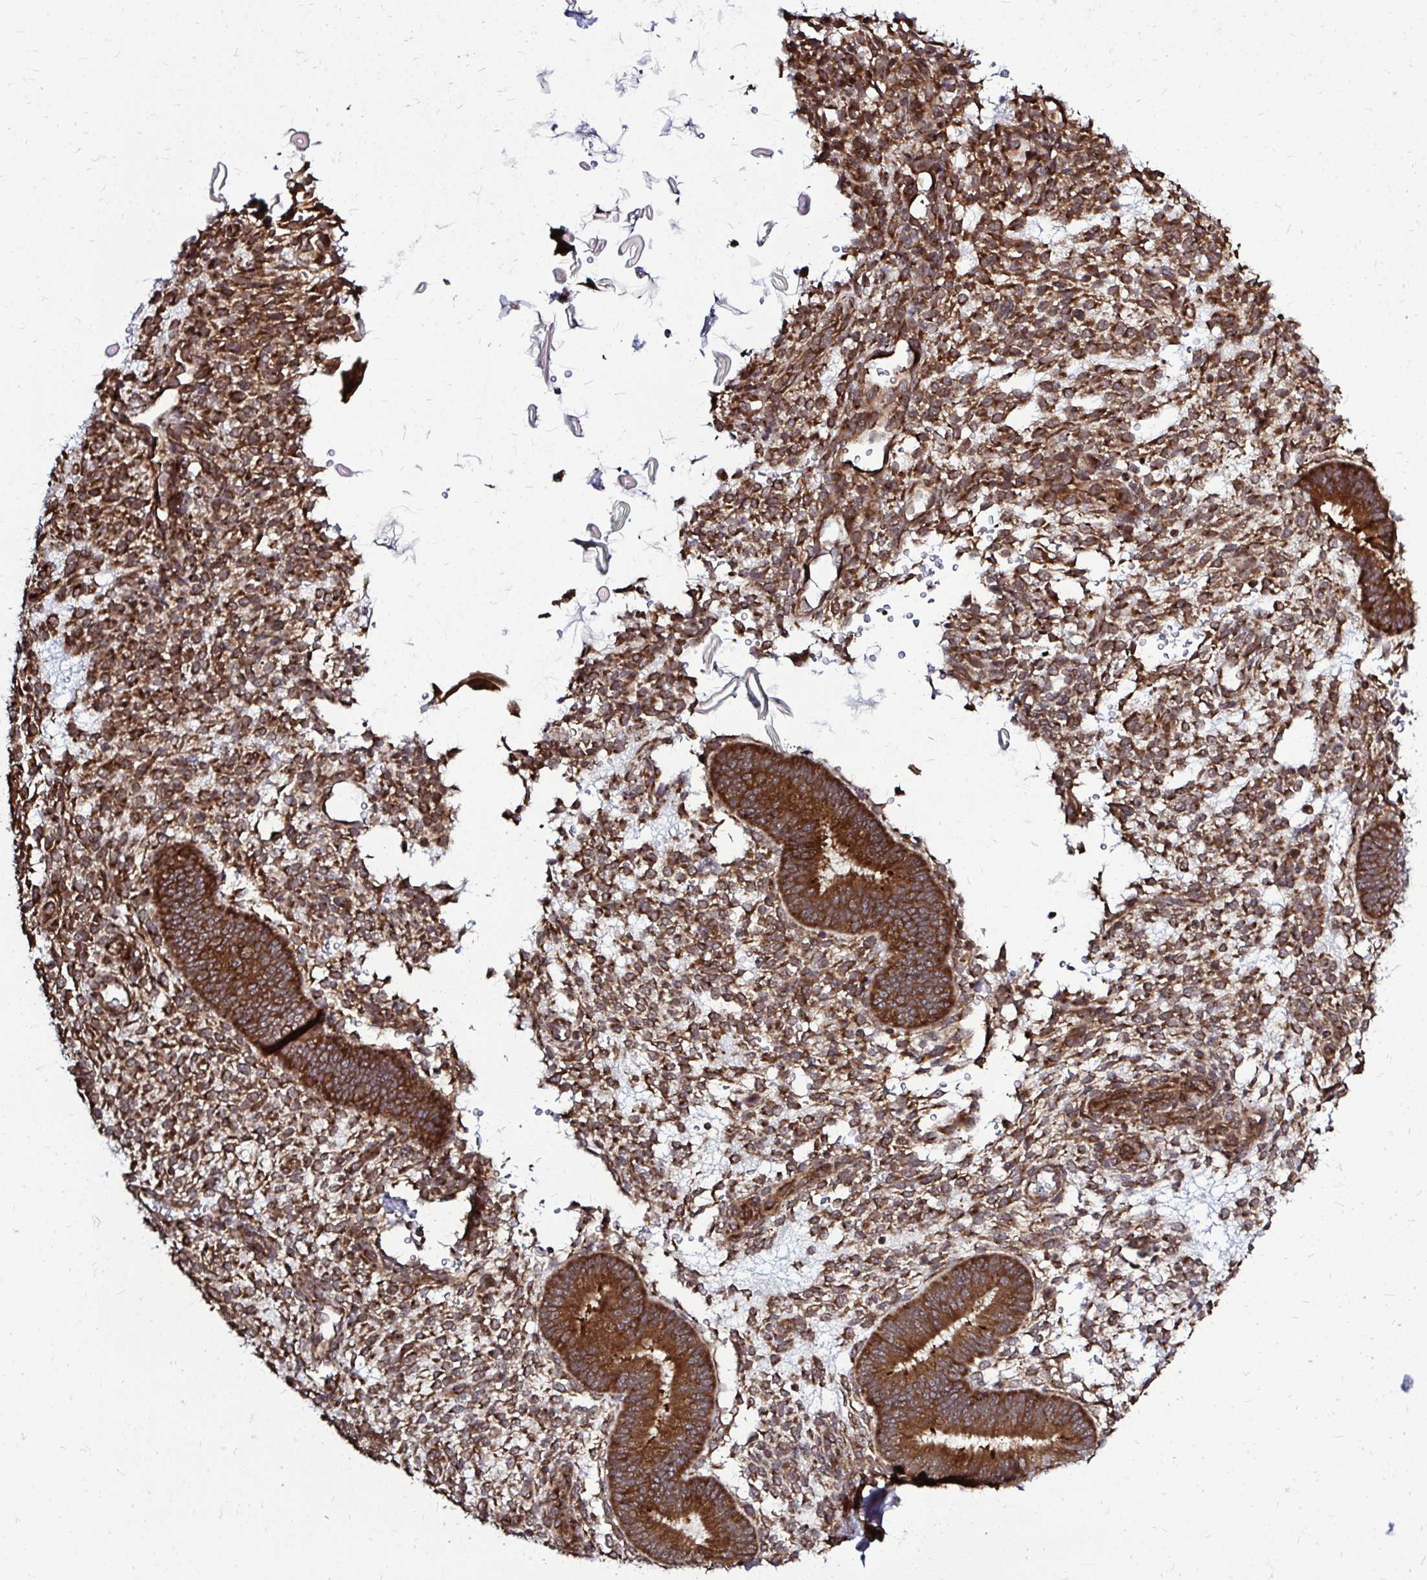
{"staining": {"intensity": "moderate", "quantity": ">75%", "location": "cytoplasmic/membranous"}, "tissue": "endometrium", "cell_type": "Cells in endometrial stroma", "image_type": "normal", "snomed": [{"axis": "morphology", "description": "Normal tissue, NOS"}, {"axis": "topography", "description": "Endometrium"}], "caption": "Human endometrium stained for a protein (brown) shows moderate cytoplasmic/membranous positive expression in approximately >75% of cells in endometrial stroma.", "gene": "FMR1", "patient": {"sex": "female", "age": 39}}